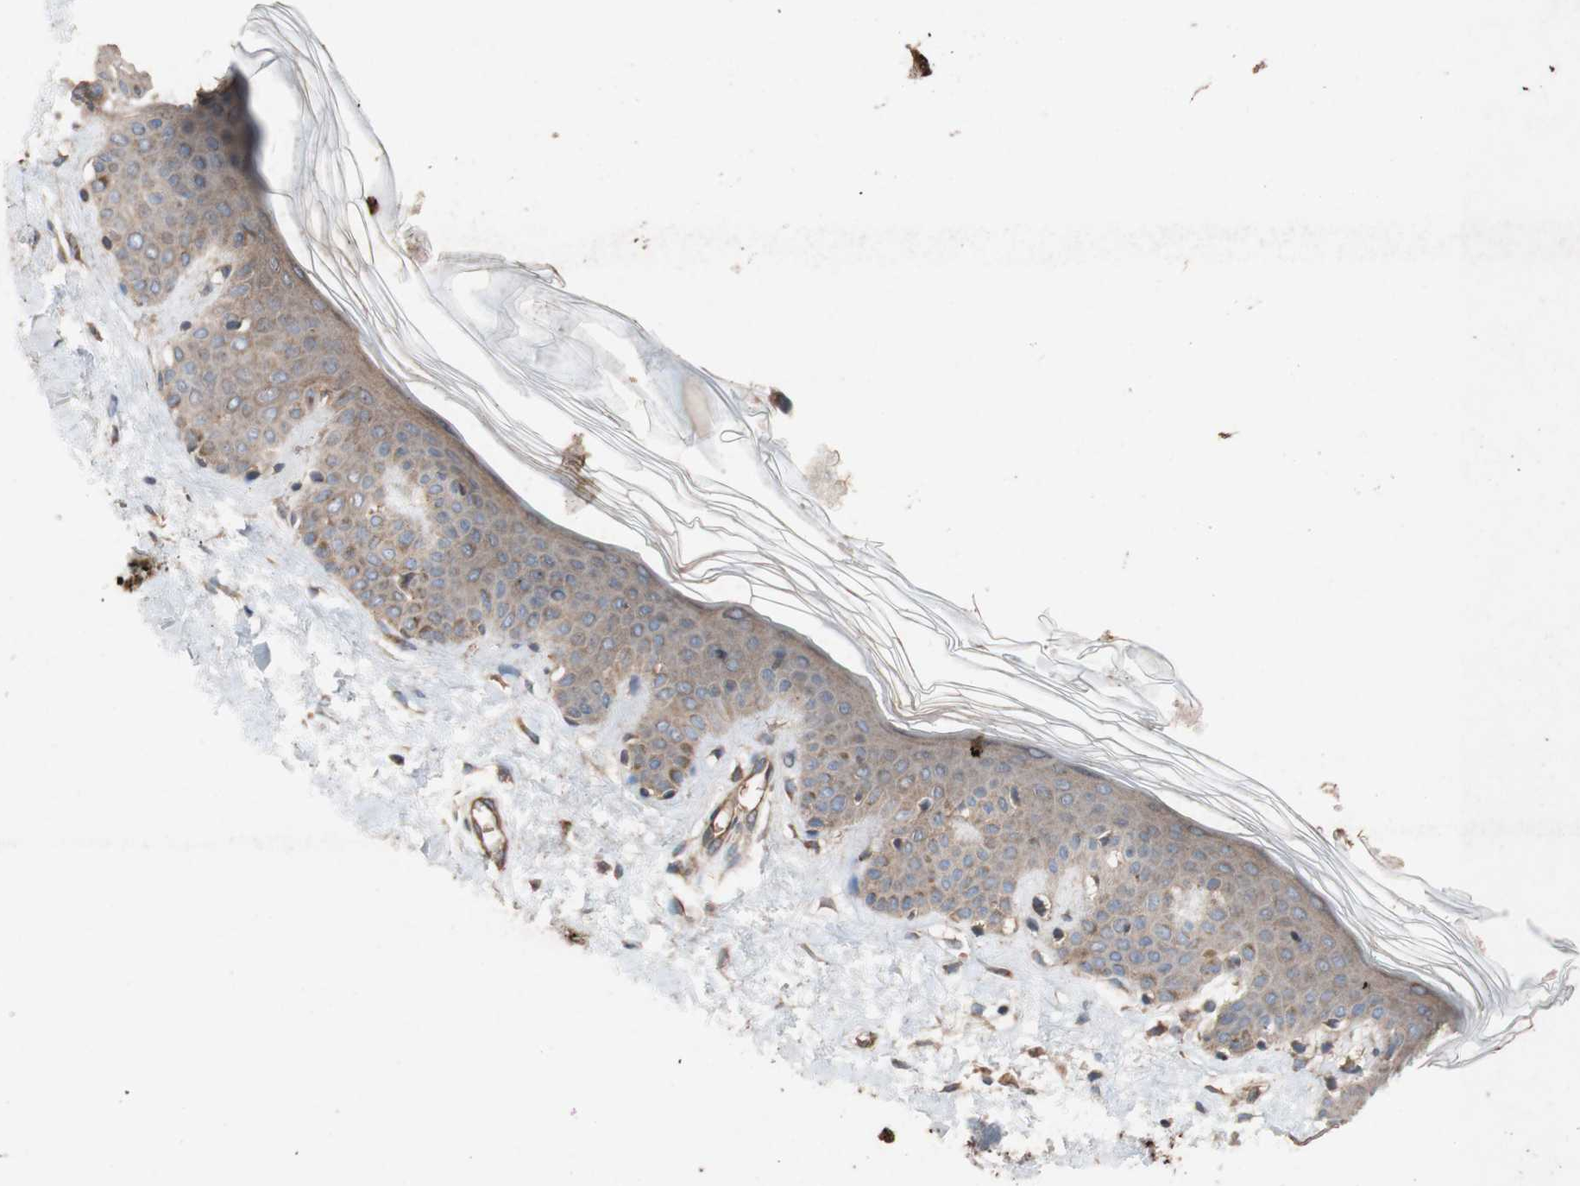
{"staining": {"intensity": "moderate", "quantity": ">75%", "location": "cytoplasmic/membranous"}, "tissue": "skin", "cell_type": "Fibroblasts", "image_type": "normal", "snomed": [{"axis": "morphology", "description": "Normal tissue, NOS"}, {"axis": "topography", "description": "Skin"}], "caption": "Immunohistochemistry (IHC) of benign human skin exhibits medium levels of moderate cytoplasmic/membranous positivity in approximately >75% of fibroblasts.", "gene": "TST", "patient": {"sex": "male", "age": 67}}